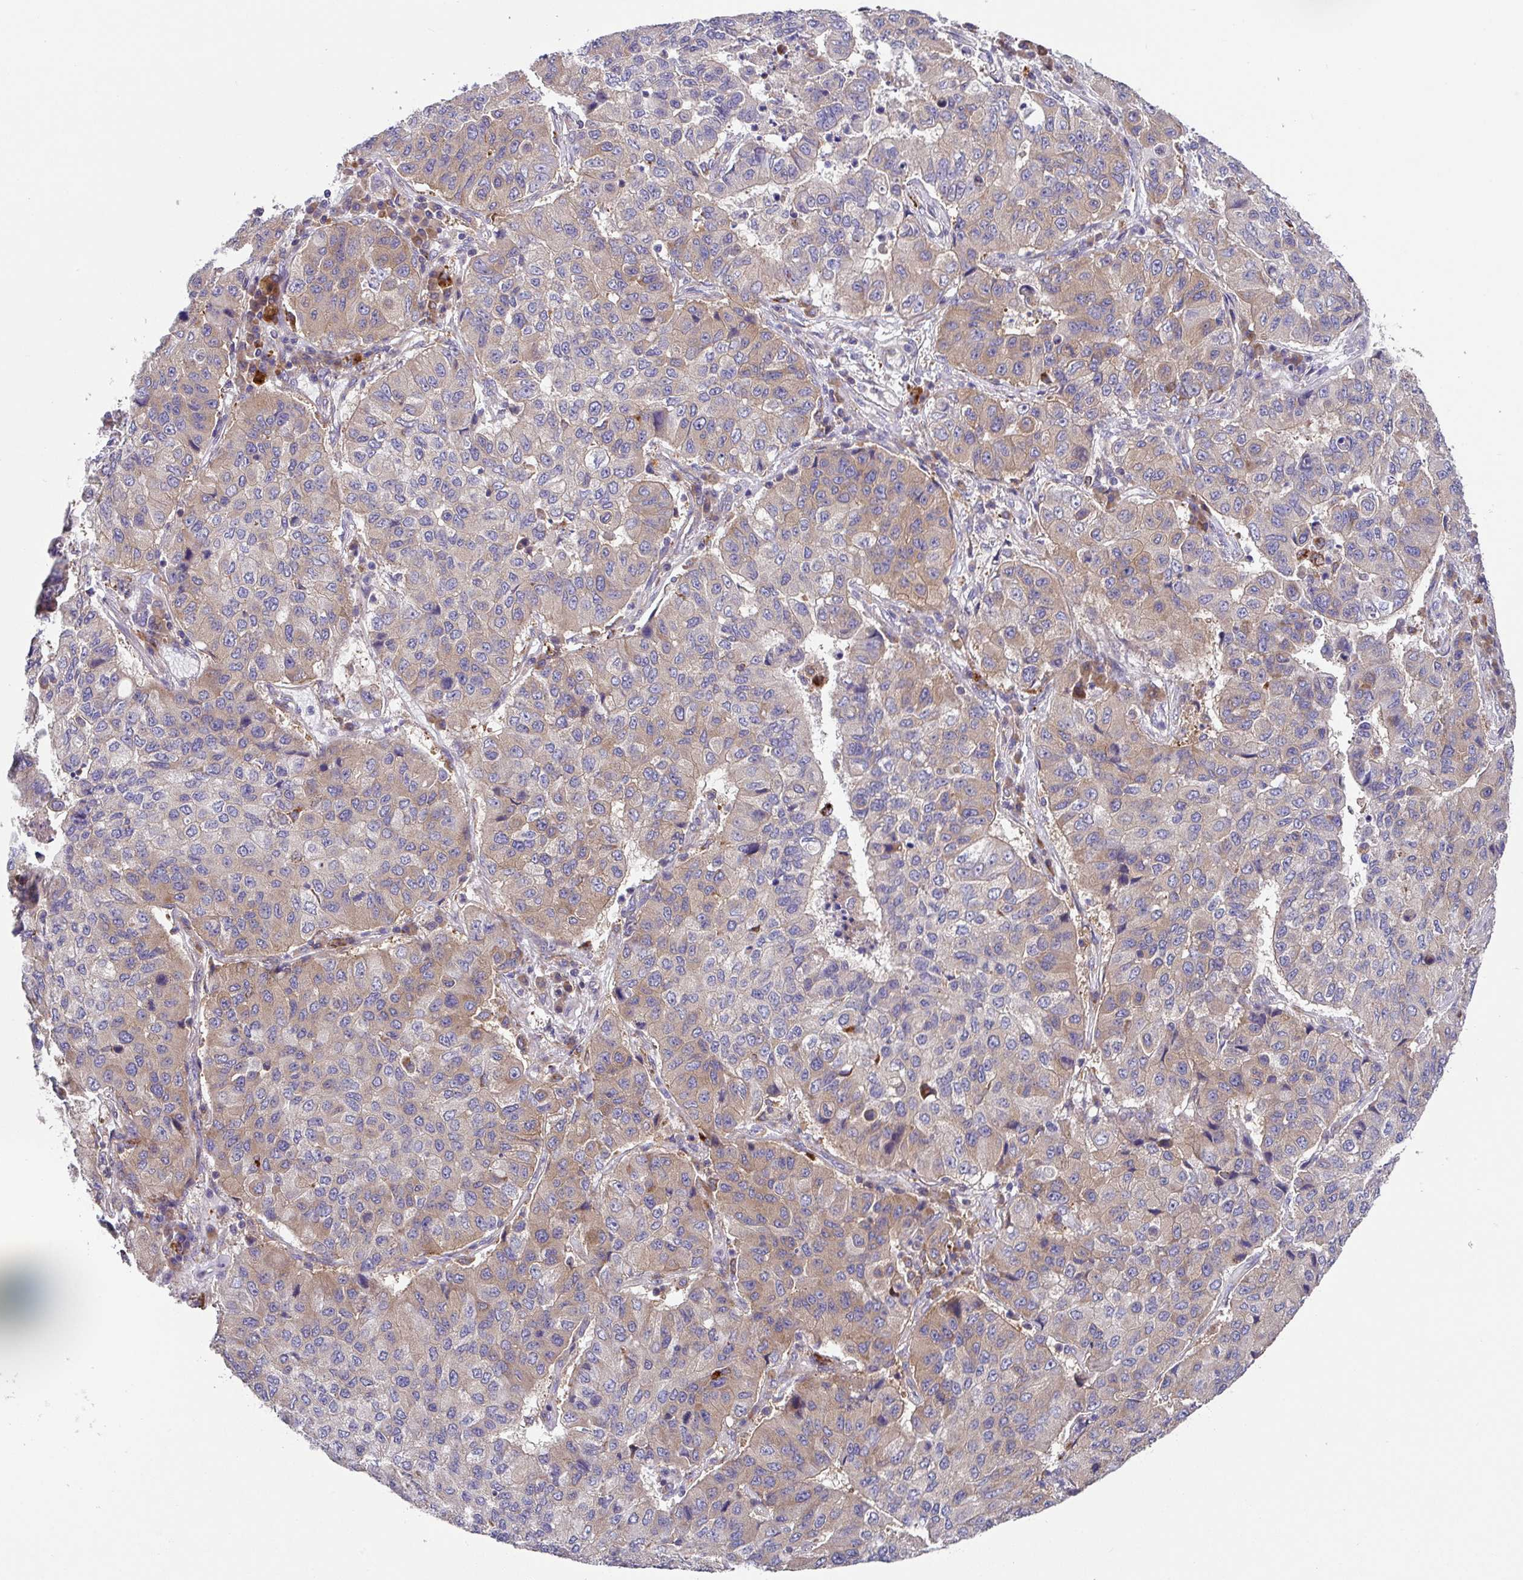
{"staining": {"intensity": "moderate", "quantity": "<25%", "location": "cytoplasmic/membranous"}, "tissue": "lung cancer", "cell_type": "Tumor cells", "image_type": "cancer", "snomed": [{"axis": "morphology", "description": "Squamous cell carcinoma, NOS"}, {"axis": "topography", "description": "Lung"}], "caption": "This is an image of IHC staining of lung cancer, which shows moderate staining in the cytoplasmic/membranous of tumor cells.", "gene": "EIF4B", "patient": {"sex": "male", "age": 74}}